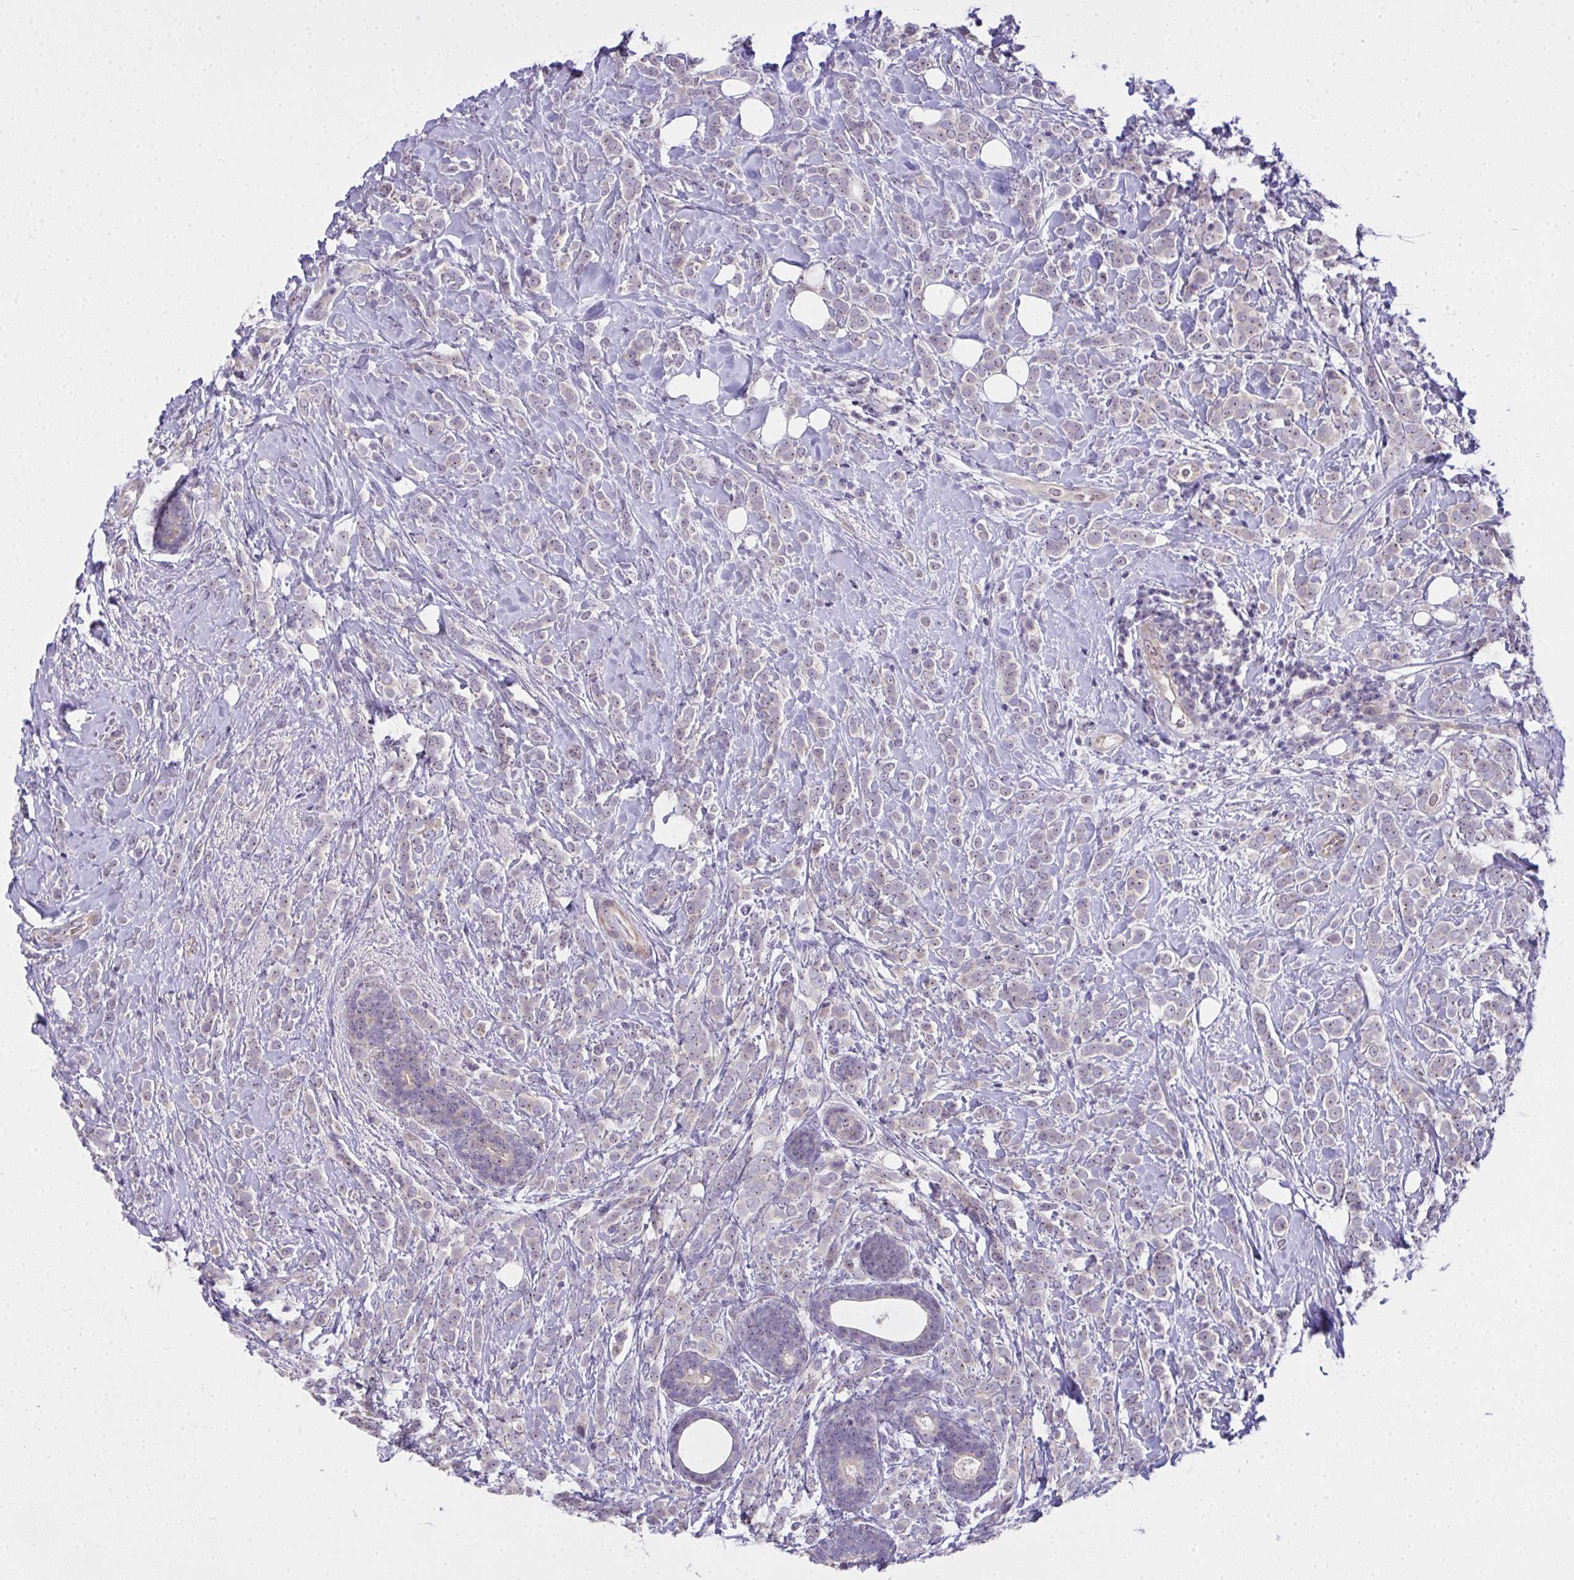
{"staining": {"intensity": "weak", "quantity": "<25%", "location": "cytoplasmic/membranous"}, "tissue": "breast cancer", "cell_type": "Tumor cells", "image_type": "cancer", "snomed": [{"axis": "morphology", "description": "Lobular carcinoma"}, {"axis": "topography", "description": "Breast"}], "caption": "Tumor cells are negative for protein expression in human breast lobular carcinoma.", "gene": "NT5C1A", "patient": {"sex": "female", "age": 49}}